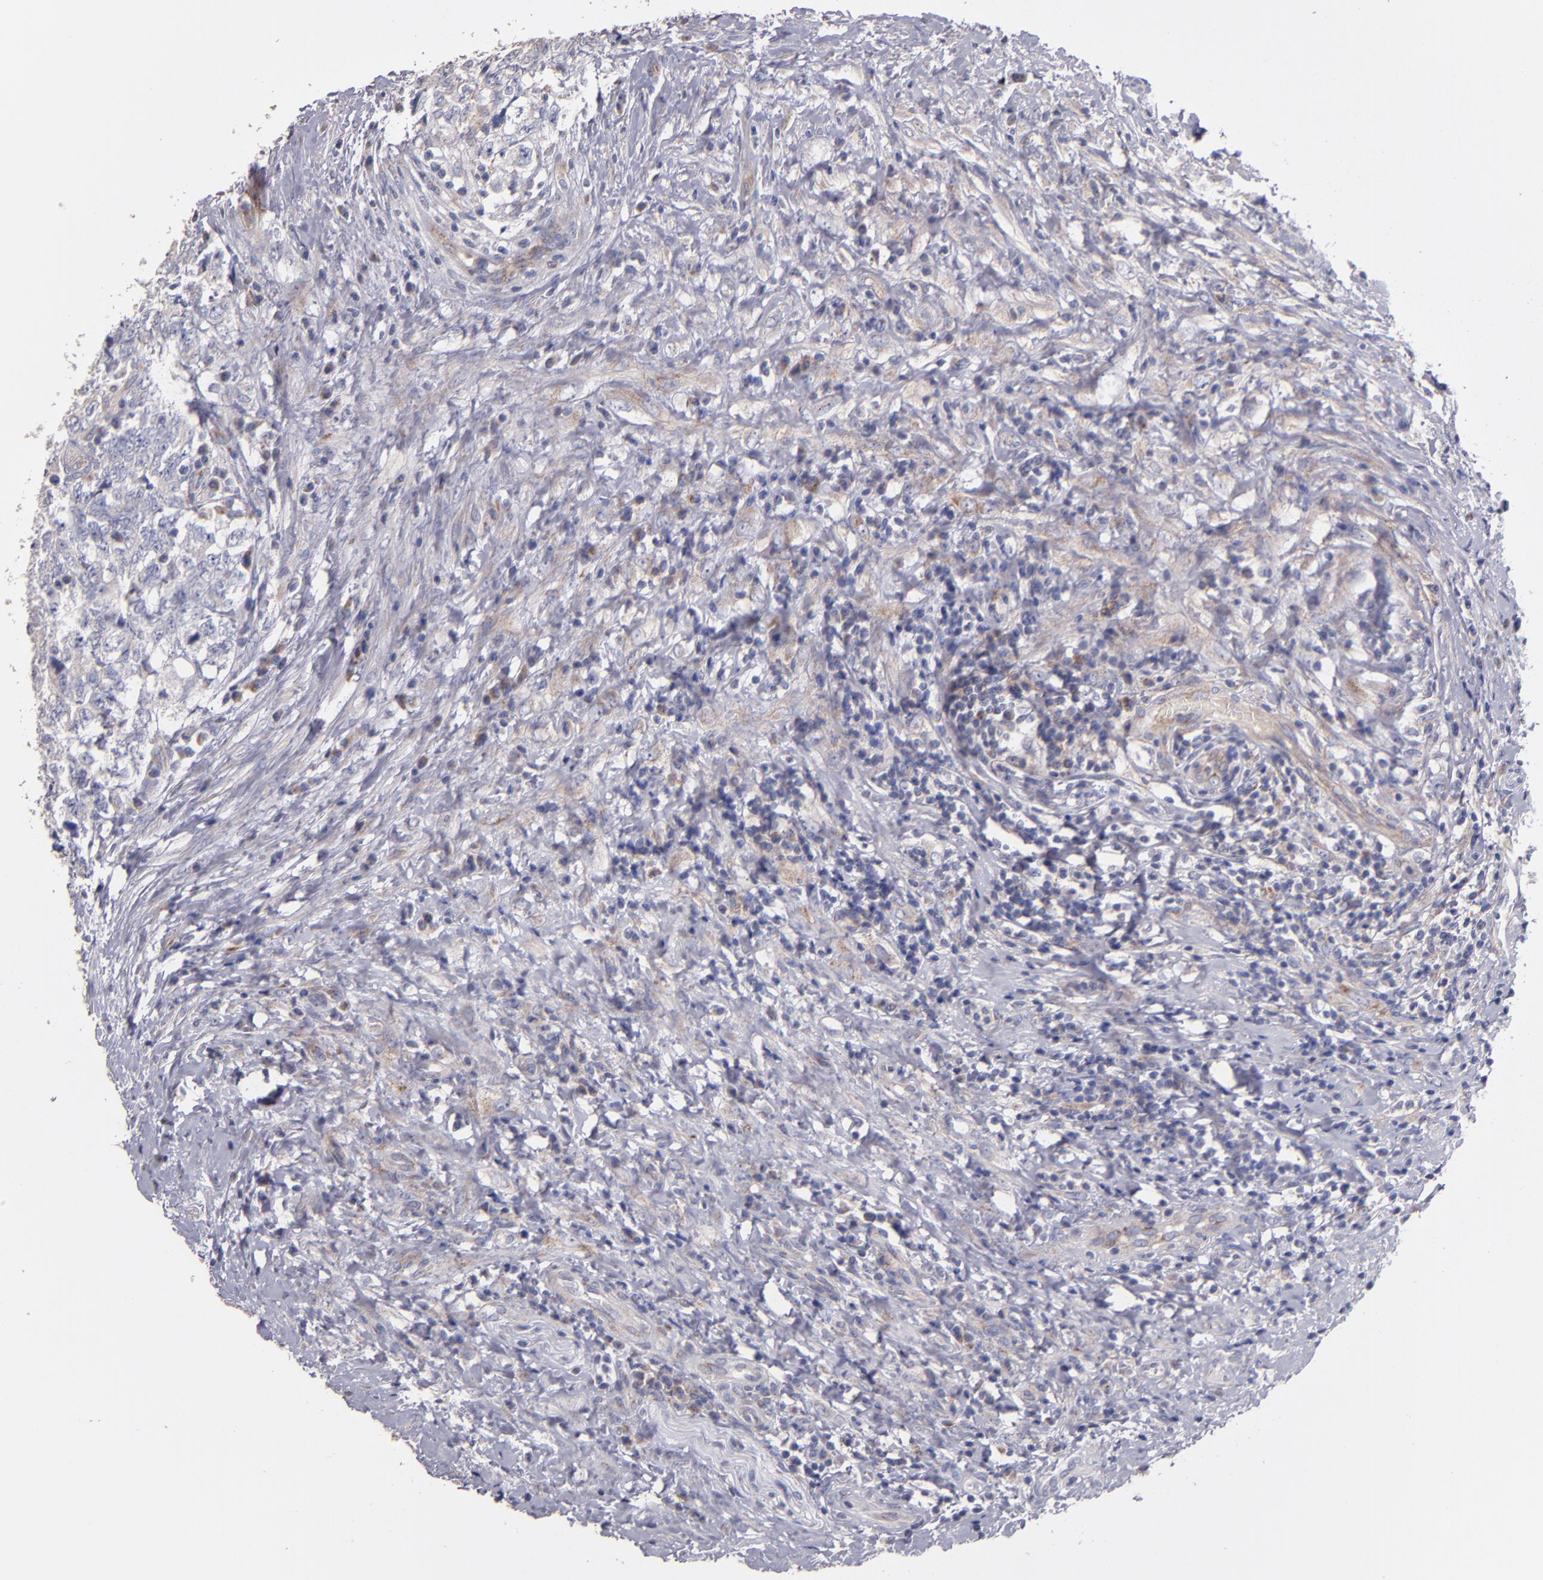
{"staining": {"intensity": "weak", "quantity": "25%-75%", "location": "cytoplasmic/membranous"}, "tissue": "testis cancer", "cell_type": "Tumor cells", "image_type": "cancer", "snomed": [{"axis": "morphology", "description": "Carcinoma, Embryonal, NOS"}, {"axis": "topography", "description": "Testis"}], "caption": "Testis cancer (embryonal carcinoma) stained with a brown dye displays weak cytoplasmic/membranous positive staining in approximately 25%-75% of tumor cells.", "gene": "CLTA", "patient": {"sex": "male", "age": 31}}